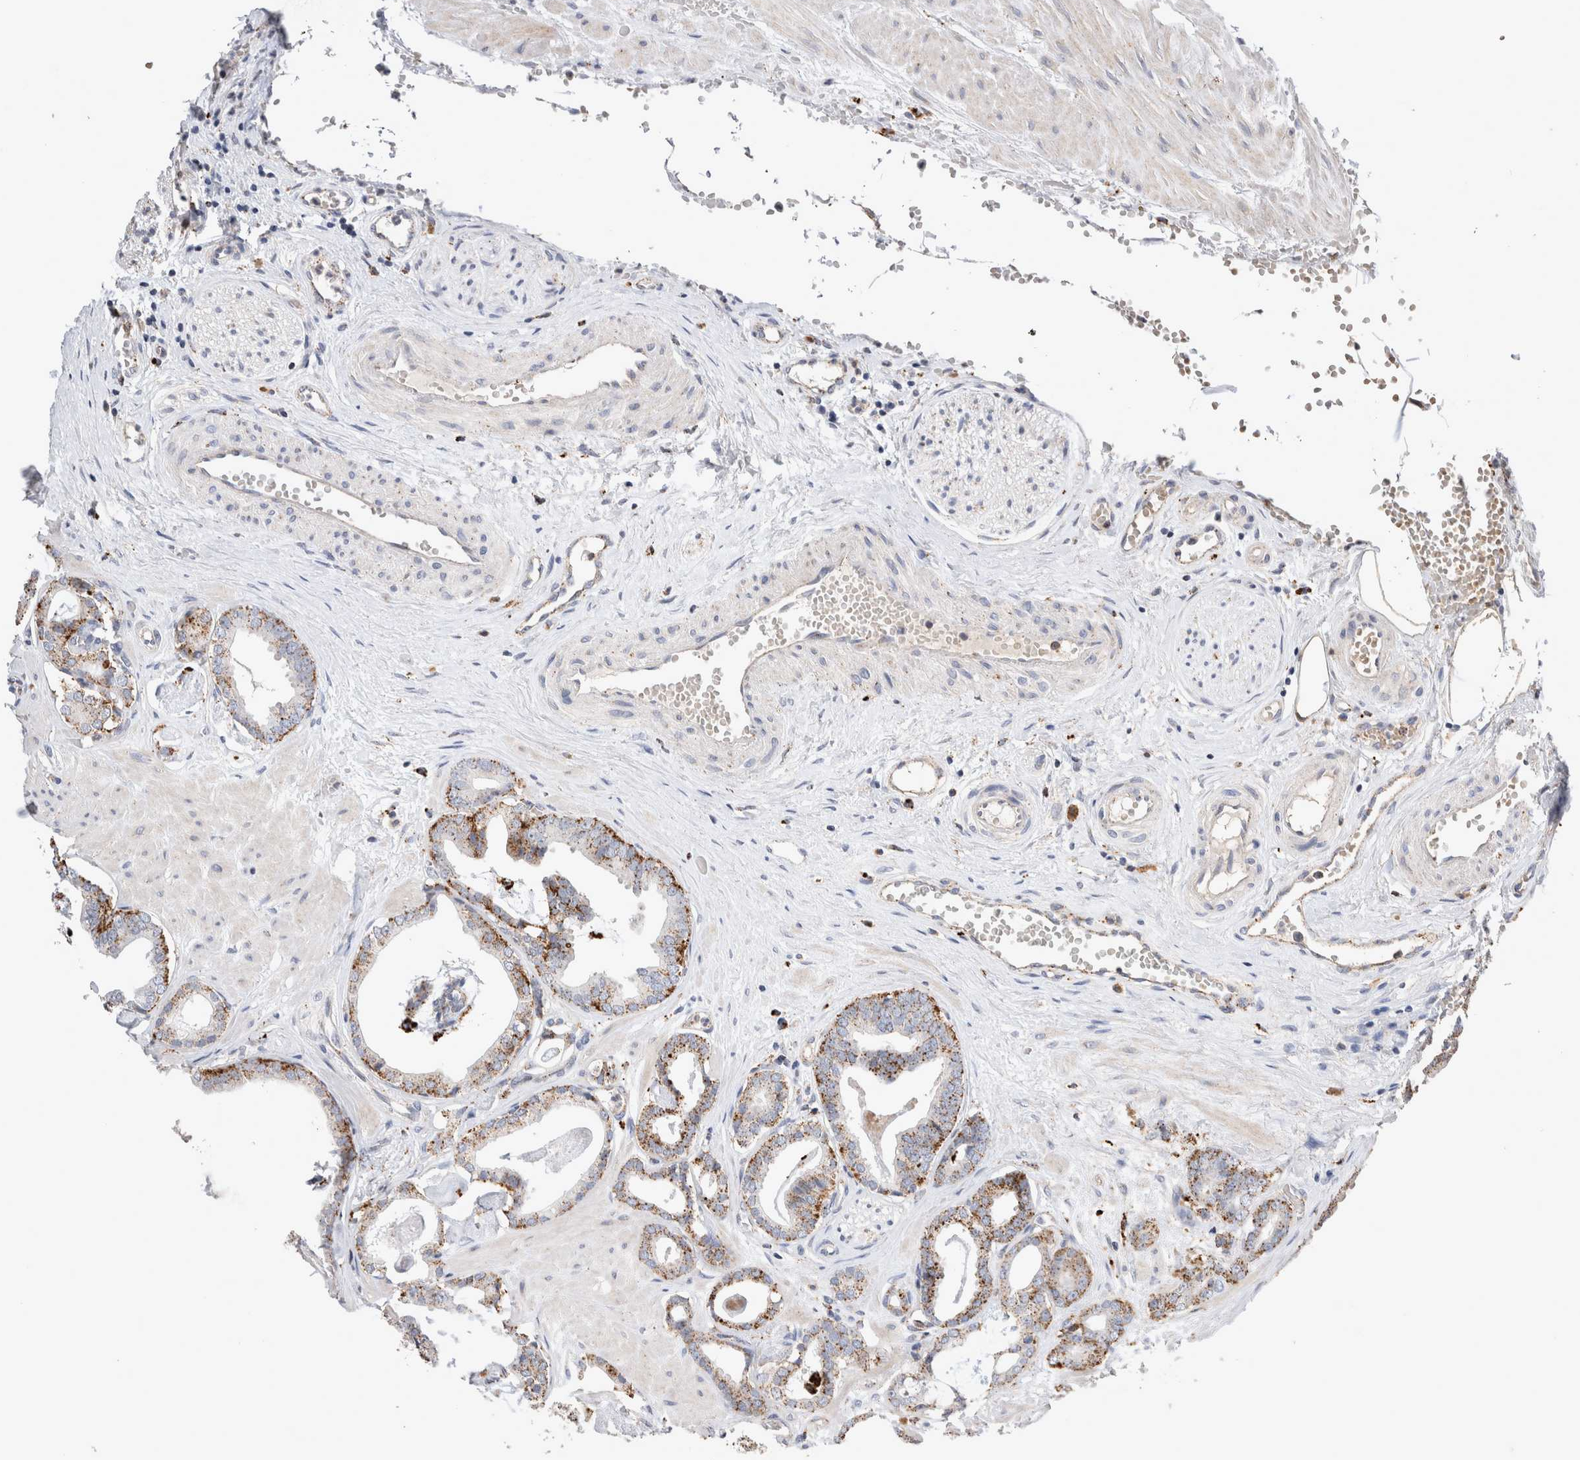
{"staining": {"intensity": "moderate", "quantity": ">75%", "location": "cytoplasmic/membranous"}, "tissue": "prostate cancer", "cell_type": "Tumor cells", "image_type": "cancer", "snomed": [{"axis": "morphology", "description": "Adenocarcinoma, Low grade"}, {"axis": "topography", "description": "Prostate"}], "caption": "Human prostate cancer stained for a protein (brown) shows moderate cytoplasmic/membranous positive expression in about >75% of tumor cells.", "gene": "CTSA", "patient": {"sex": "male", "age": 53}}